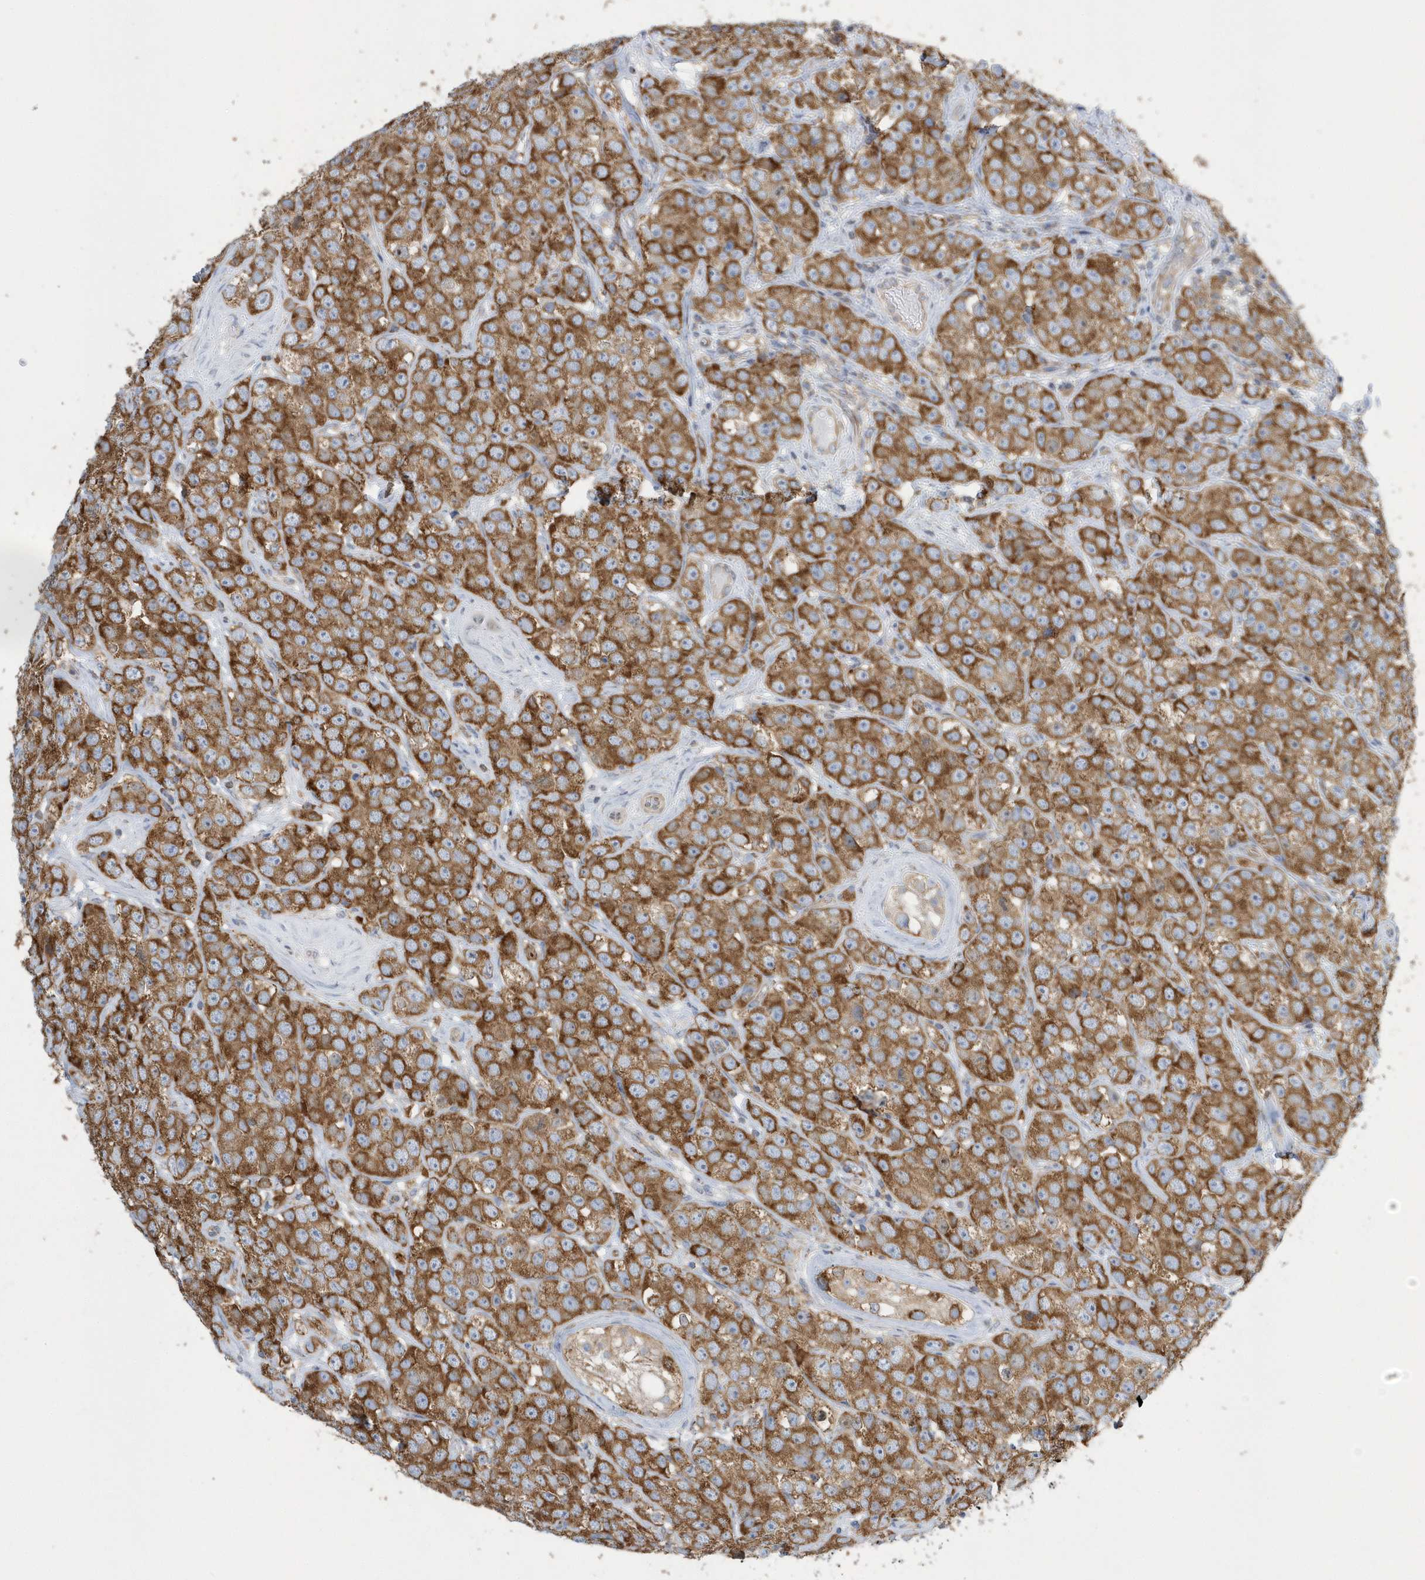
{"staining": {"intensity": "strong", "quantity": ">75%", "location": "cytoplasmic/membranous"}, "tissue": "testis cancer", "cell_type": "Tumor cells", "image_type": "cancer", "snomed": [{"axis": "morphology", "description": "Seminoma, NOS"}, {"axis": "topography", "description": "Testis"}], "caption": "The photomicrograph displays staining of testis cancer (seminoma), revealing strong cytoplasmic/membranous protein positivity (brown color) within tumor cells.", "gene": "SPATA5", "patient": {"sex": "male", "age": 28}}